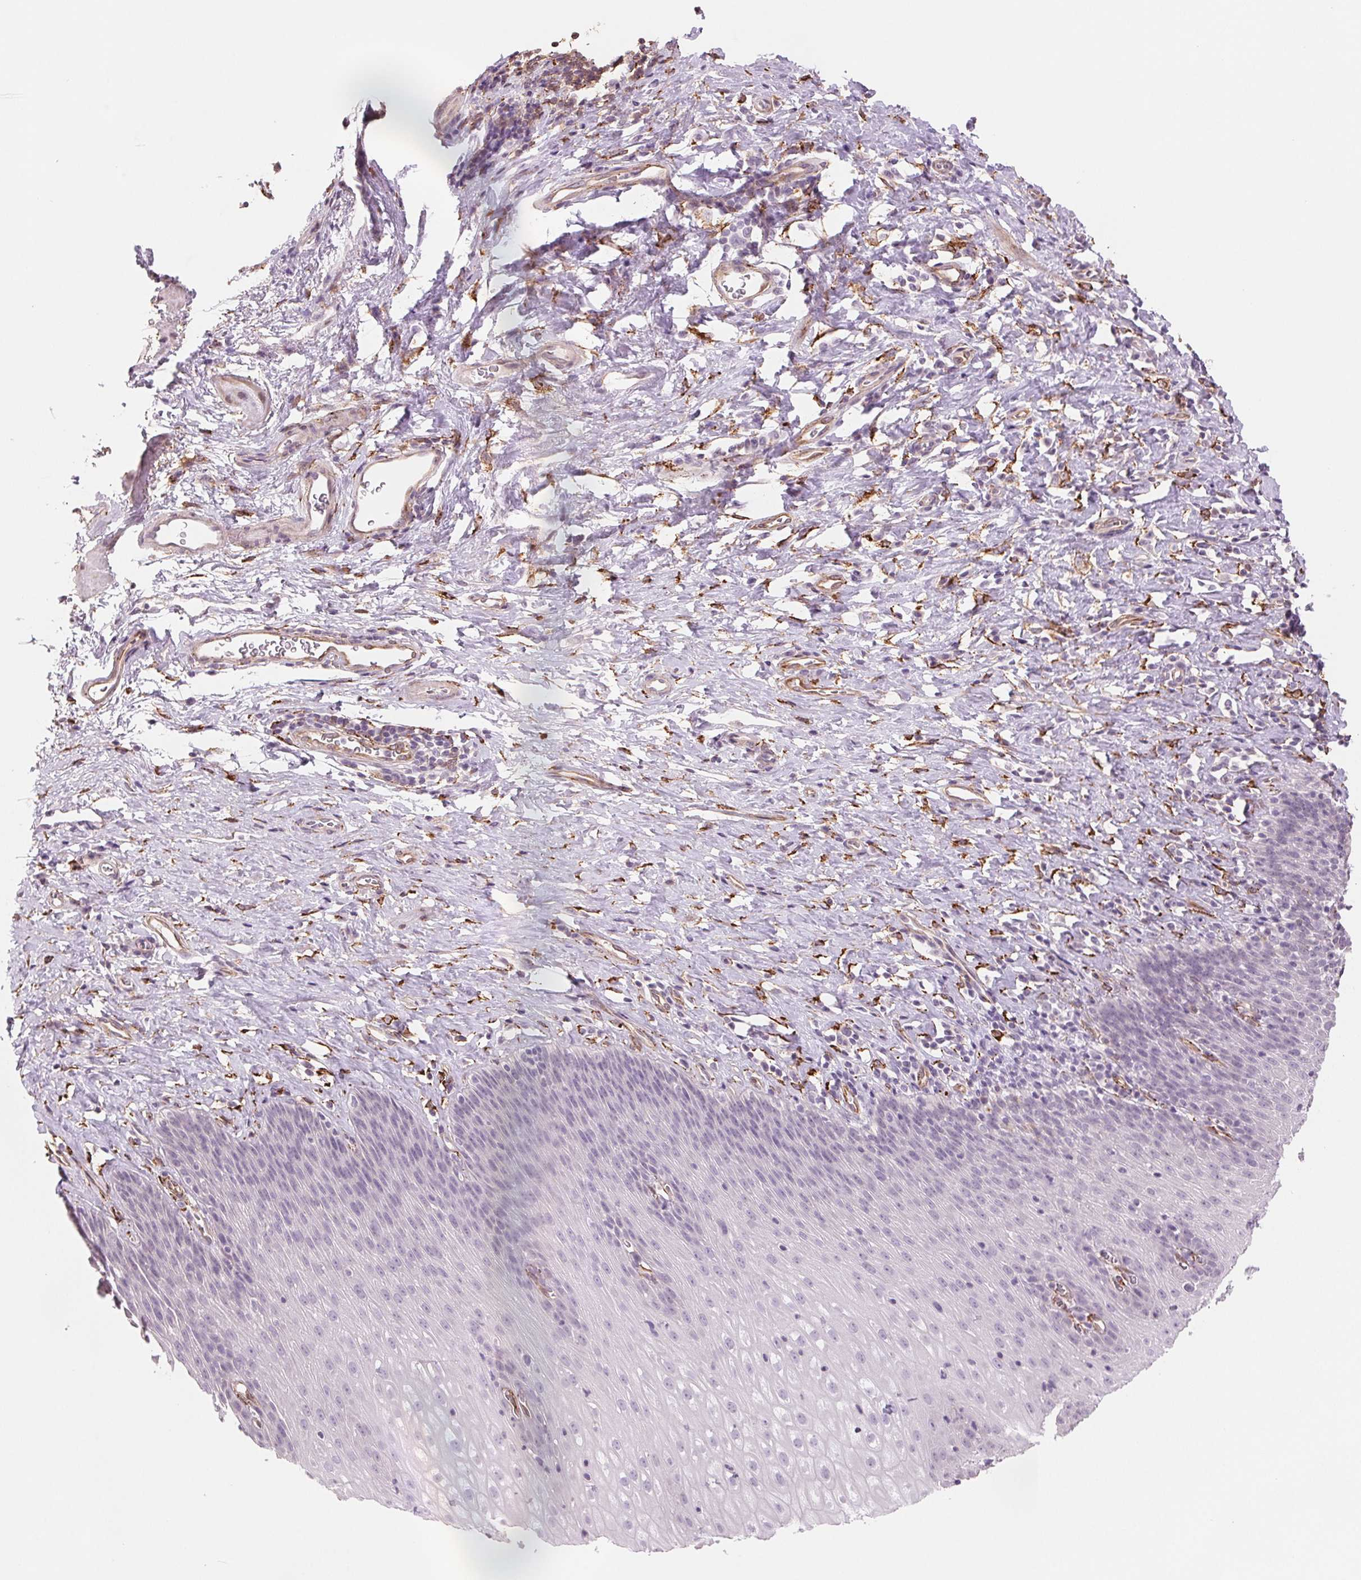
{"staining": {"intensity": "negative", "quantity": "none", "location": "none"}, "tissue": "esophagus", "cell_type": "Squamous epithelial cells", "image_type": "normal", "snomed": [{"axis": "morphology", "description": "Normal tissue, NOS"}, {"axis": "topography", "description": "Esophagus"}], "caption": "DAB immunohistochemical staining of normal esophagus shows no significant staining in squamous epithelial cells.", "gene": "FKBP10", "patient": {"sex": "female", "age": 61}}